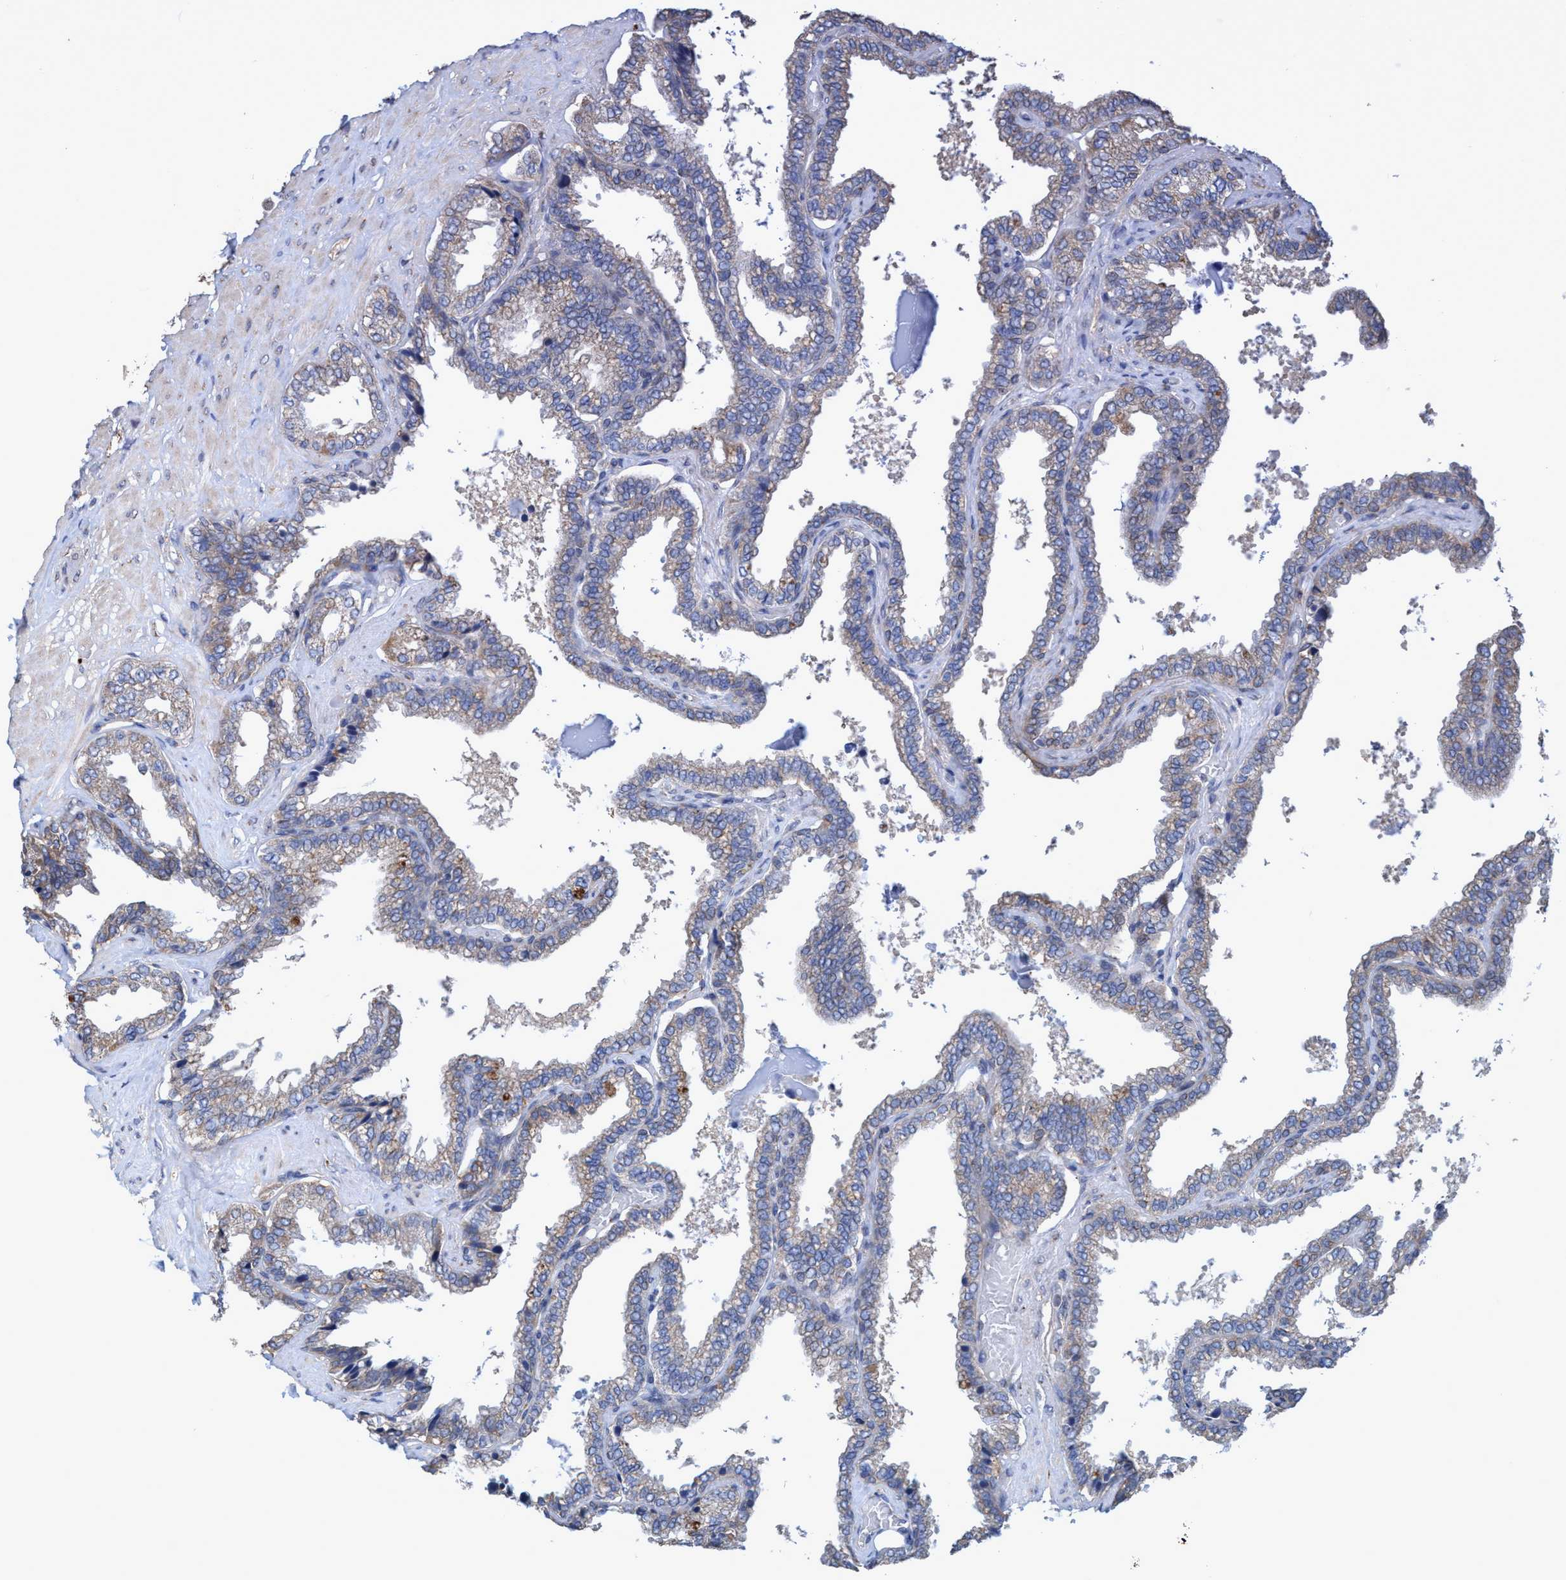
{"staining": {"intensity": "weak", "quantity": "25%-75%", "location": "cytoplasmic/membranous"}, "tissue": "seminal vesicle", "cell_type": "Glandular cells", "image_type": "normal", "snomed": [{"axis": "morphology", "description": "Normal tissue, NOS"}, {"axis": "topography", "description": "Seminal veicle"}], "caption": "Immunohistochemistry (IHC) micrograph of unremarkable human seminal vesicle stained for a protein (brown), which demonstrates low levels of weak cytoplasmic/membranous expression in approximately 25%-75% of glandular cells.", "gene": "BICD2", "patient": {"sex": "male", "age": 46}}